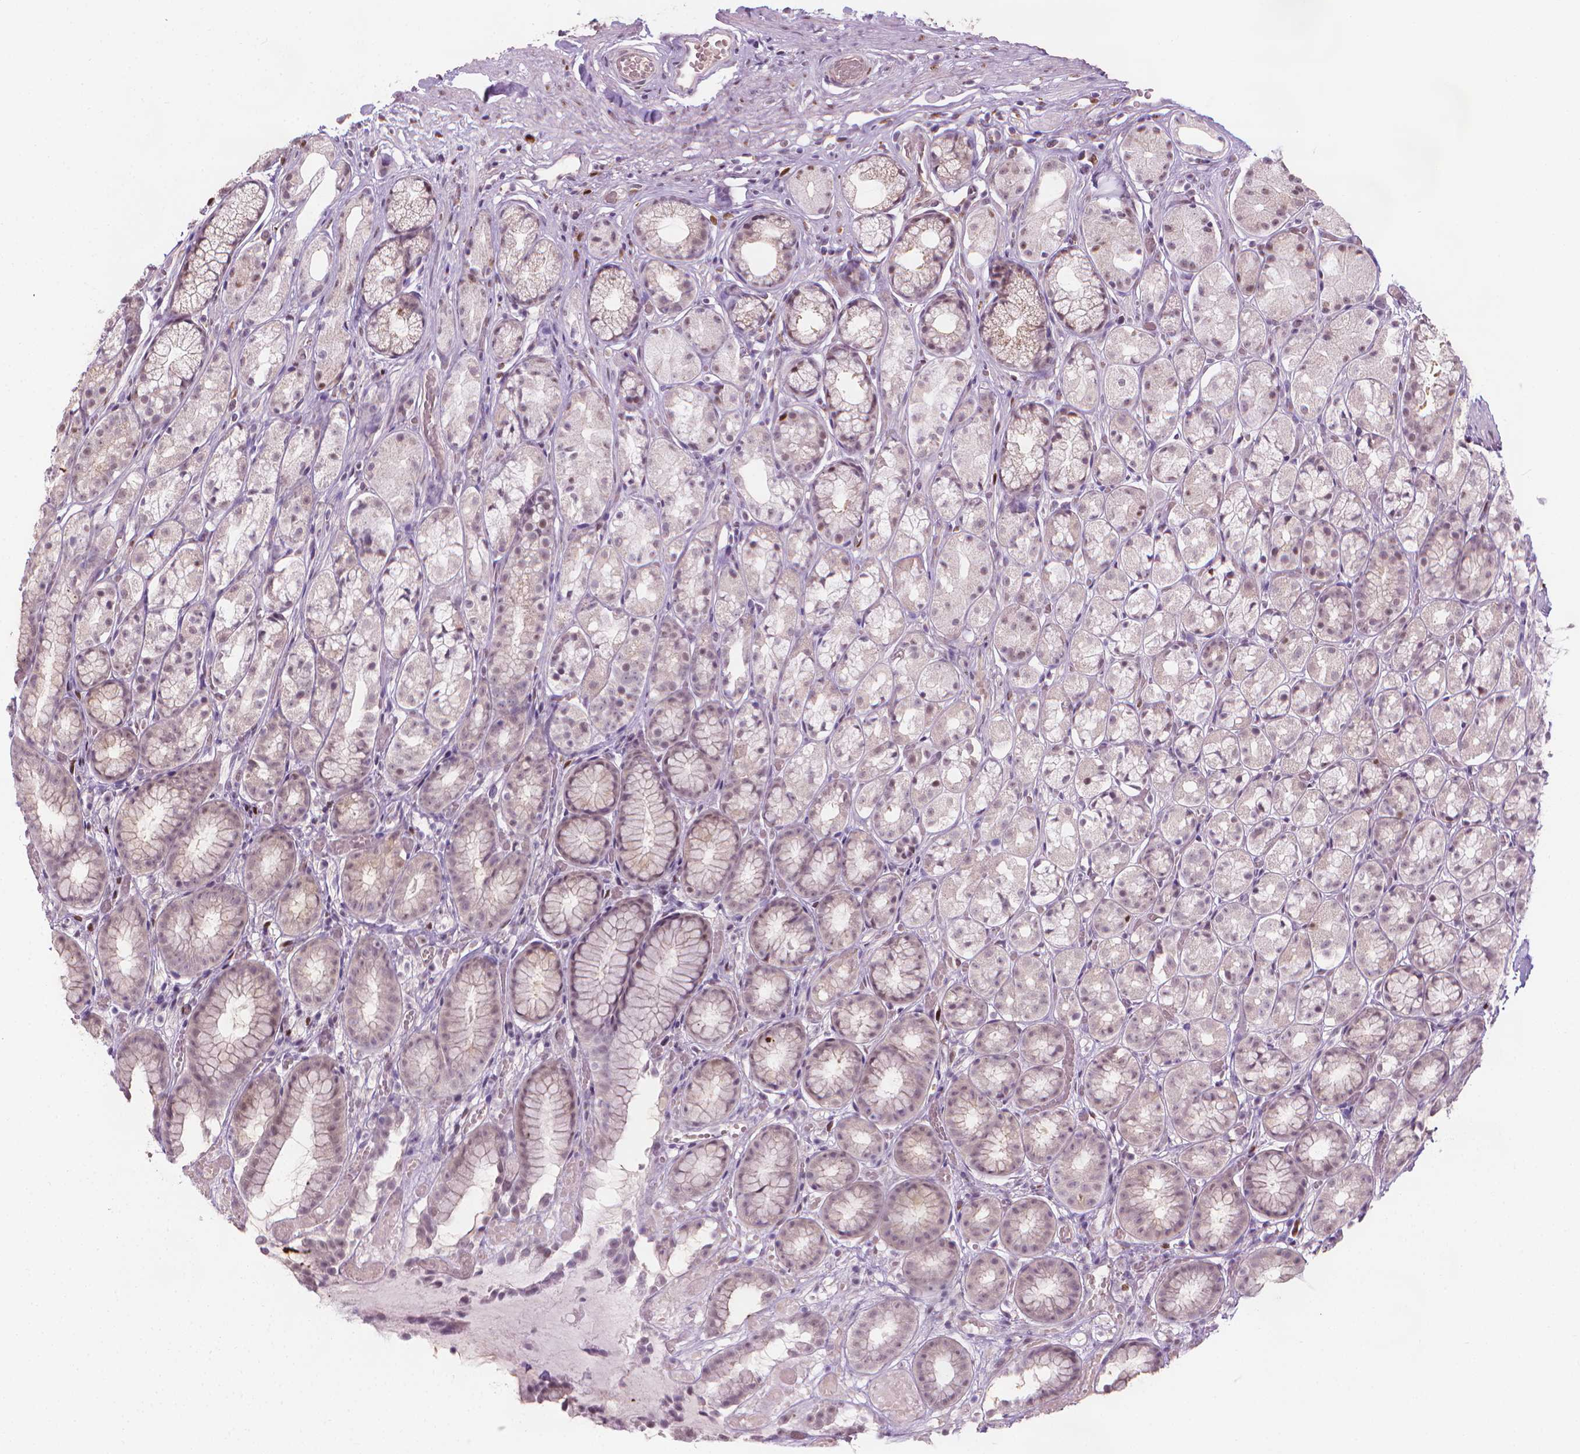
{"staining": {"intensity": "weak", "quantity": "25%-75%", "location": "nuclear"}, "tissue": "stomach", "cell_type": "Glandular cells", "image_type": "normal", "snomed": [{"axis": "morphology", "description": "Normal tissue, NOS"}, {"axis": "topography", "description": "Stomach"}], "caption": "Immunohistochemistry (IHC) image of unremarkable human stomach stained for a protein (brown), which reveals low levels of weak nuclear expression in about 25%-75% of glandular cells.", "gene": "CDKN1C", "patient": {"sex": "male", "age": 70}}